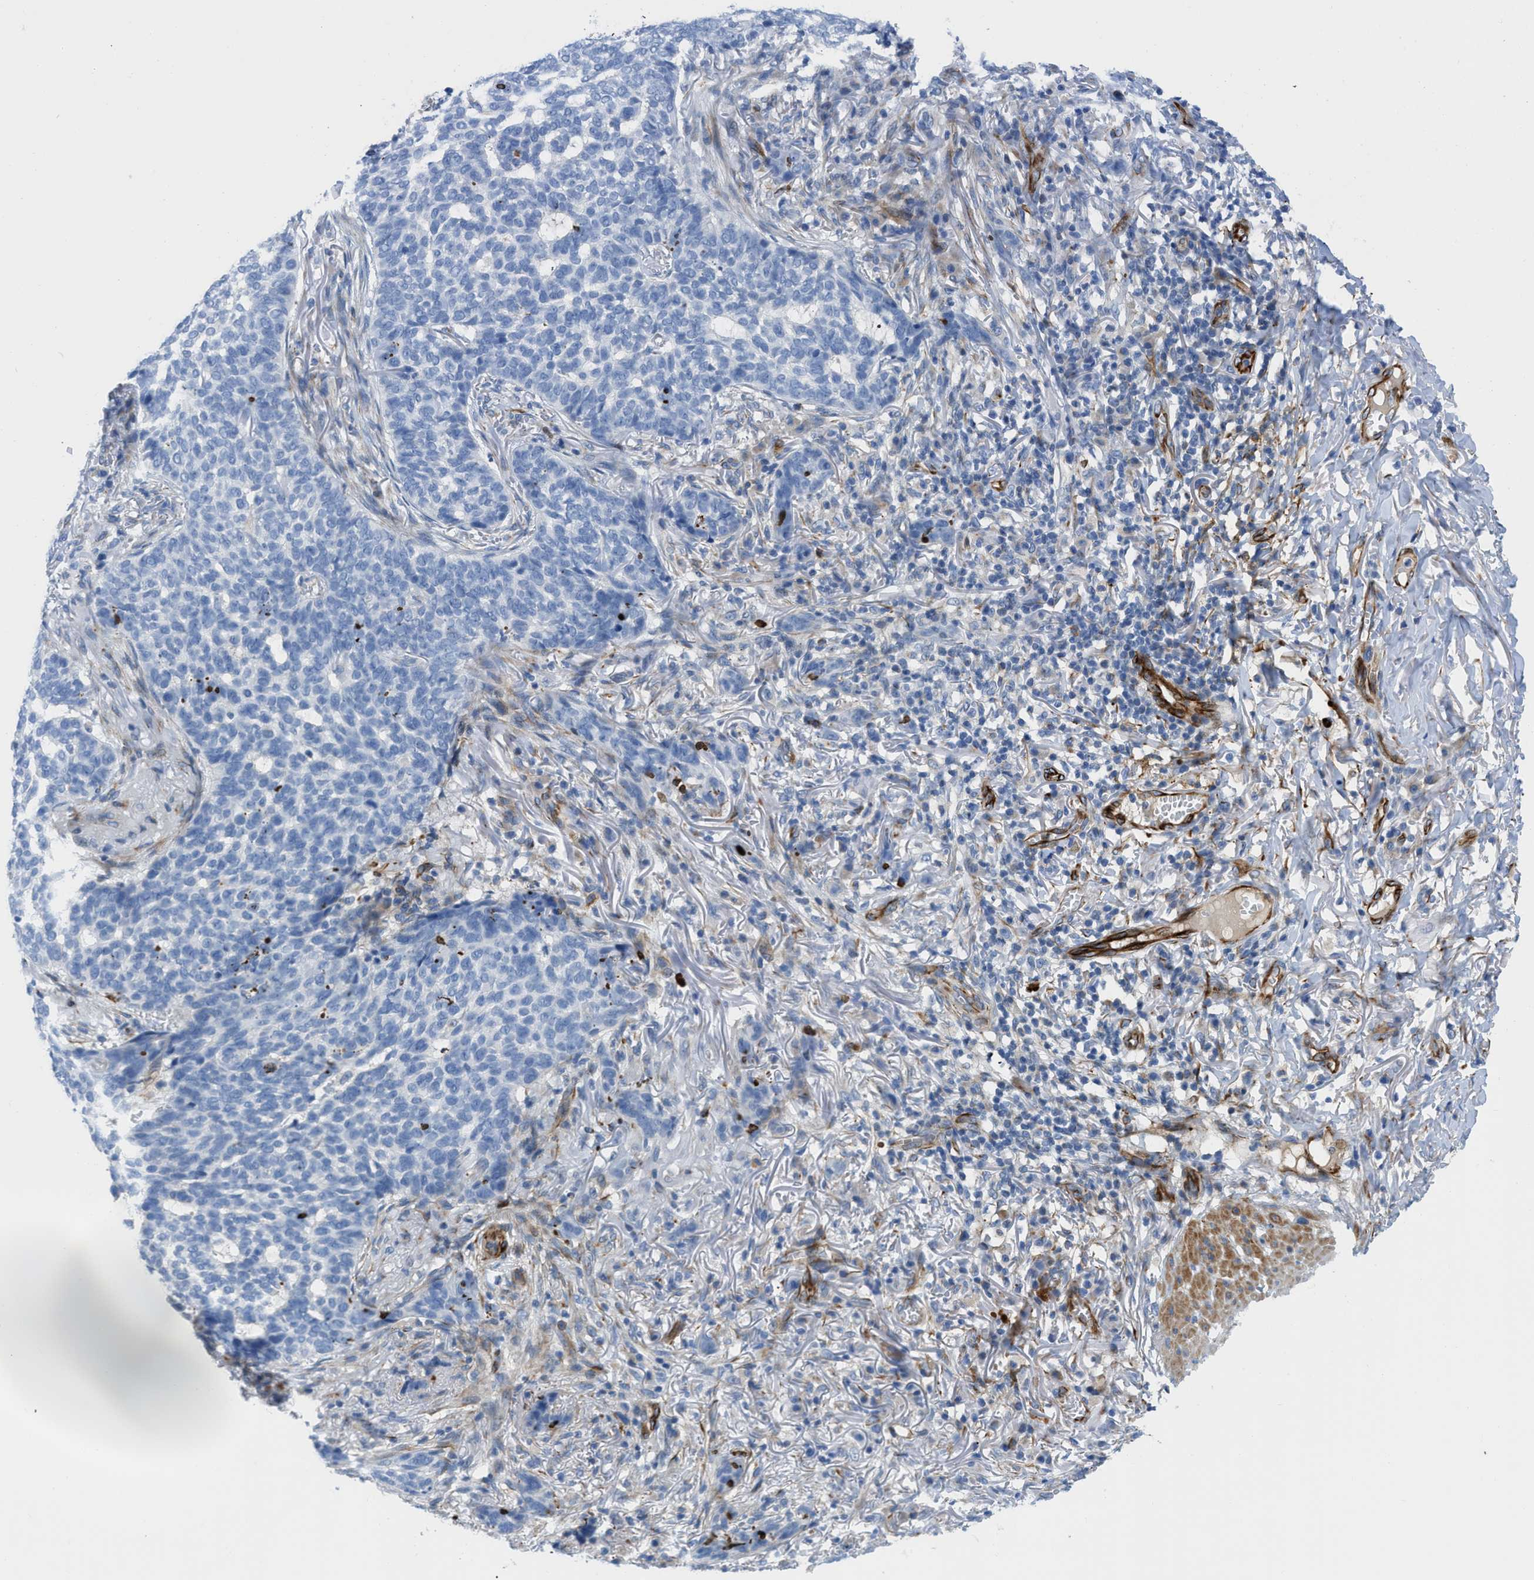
{"staining": {"intensity": "negative", "quantity": "none", "location": "none"}, "tissue": "skin cancer", "cell_type": "Tumor cells", "image_type": "cancer", "snomed": [{"axis": "morphology", "description": "Basal cell carcinoma"}, {"axis": "topography", "description": "Skin"}], "caption": "Image shows no significant protein staining in tumor cells of skin cancer.", "gene": "XCR1", "patient": {"sex": "male", "age": 85}}